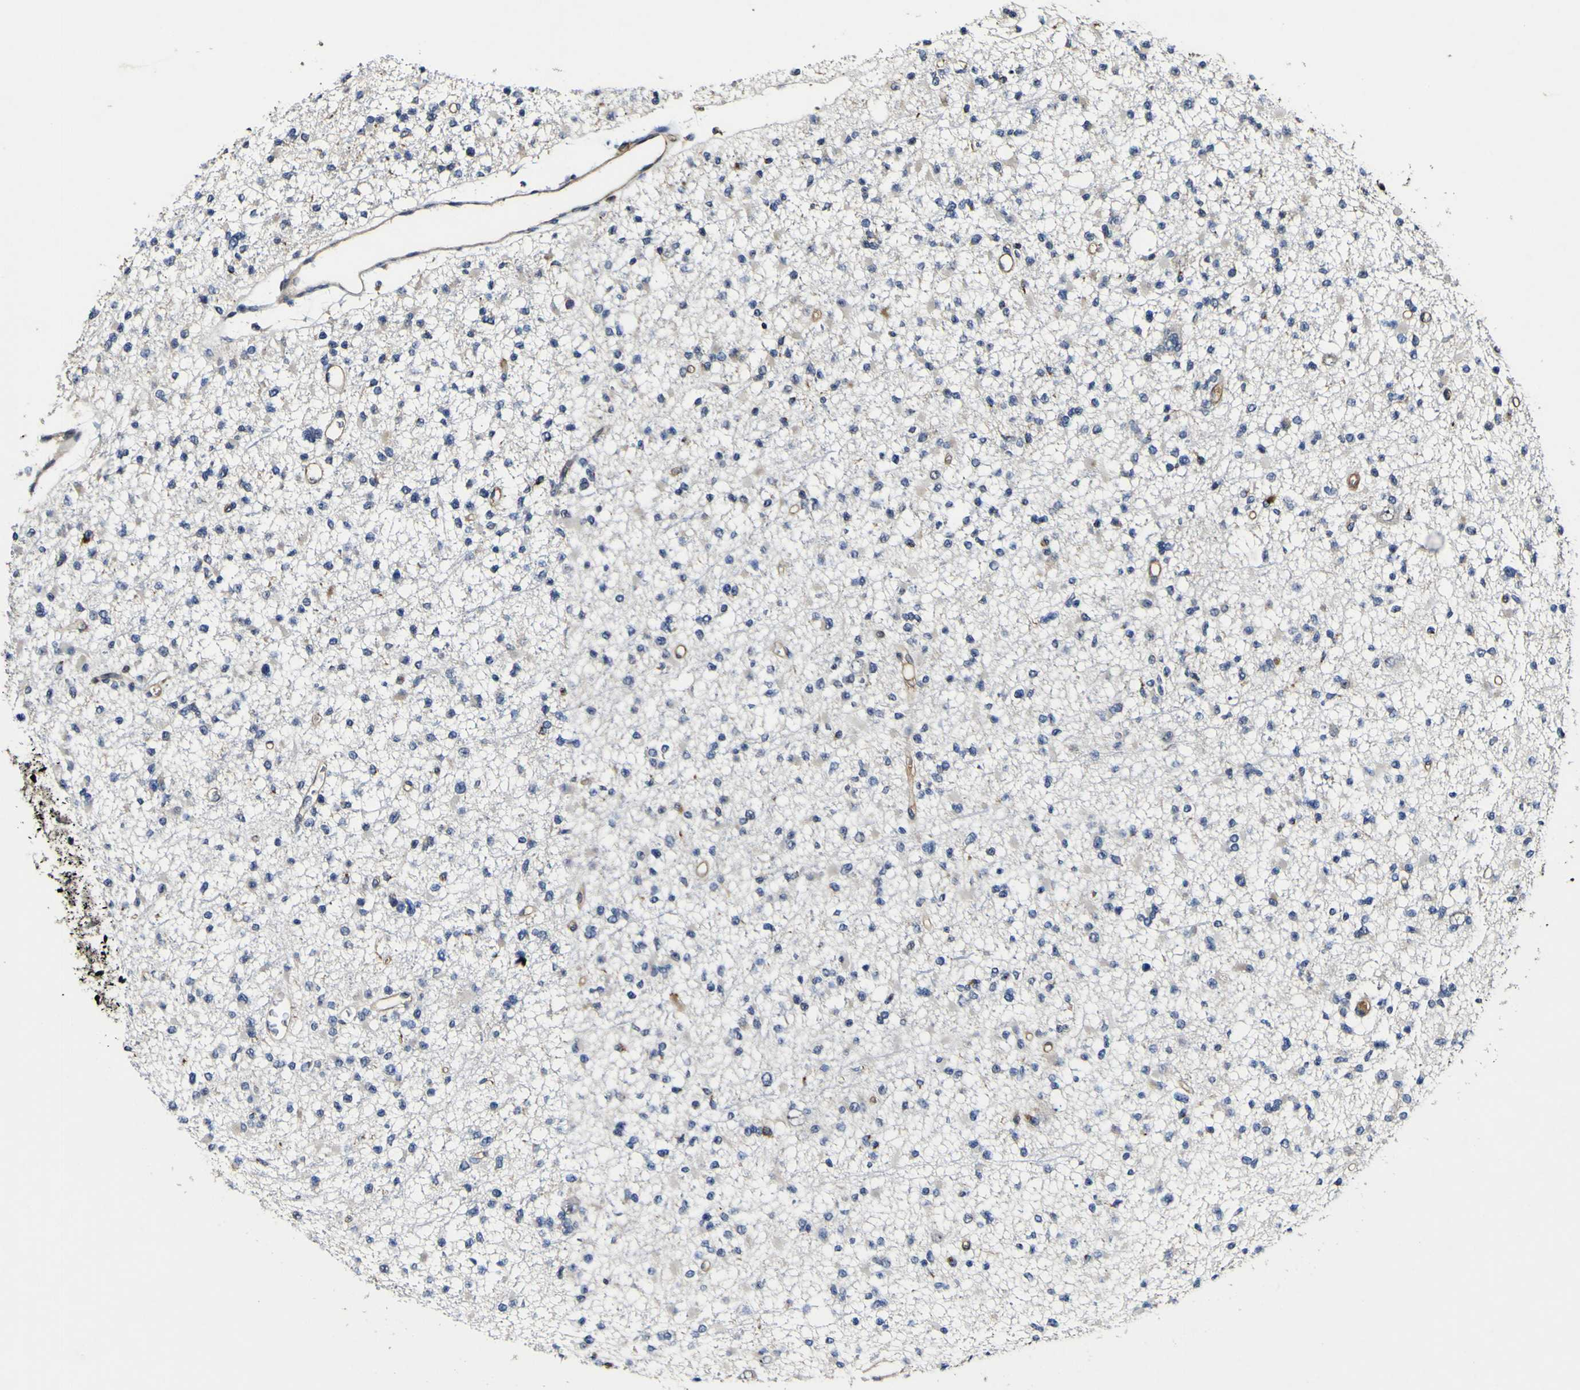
{"staining": {"intensity": "negative", "quantity": "none", "location": "none"}, "tissue": "glioma", "cell_type": "Tumor cells", "image_type": "cancer", "snomed": [{"axis": "morphology", "description": "Glioma, malignant, Low grade"}, {"axis": "topography", "description": "Brain"}], "caption": "DAB (3,3'-diaminobenzidine) immunohistochemical staining of malignant glioma (low-grade) exhibits no significant expression in tumor cells.", "gene": "CCL2", "patient": {"sex": "female", "age": 22}}